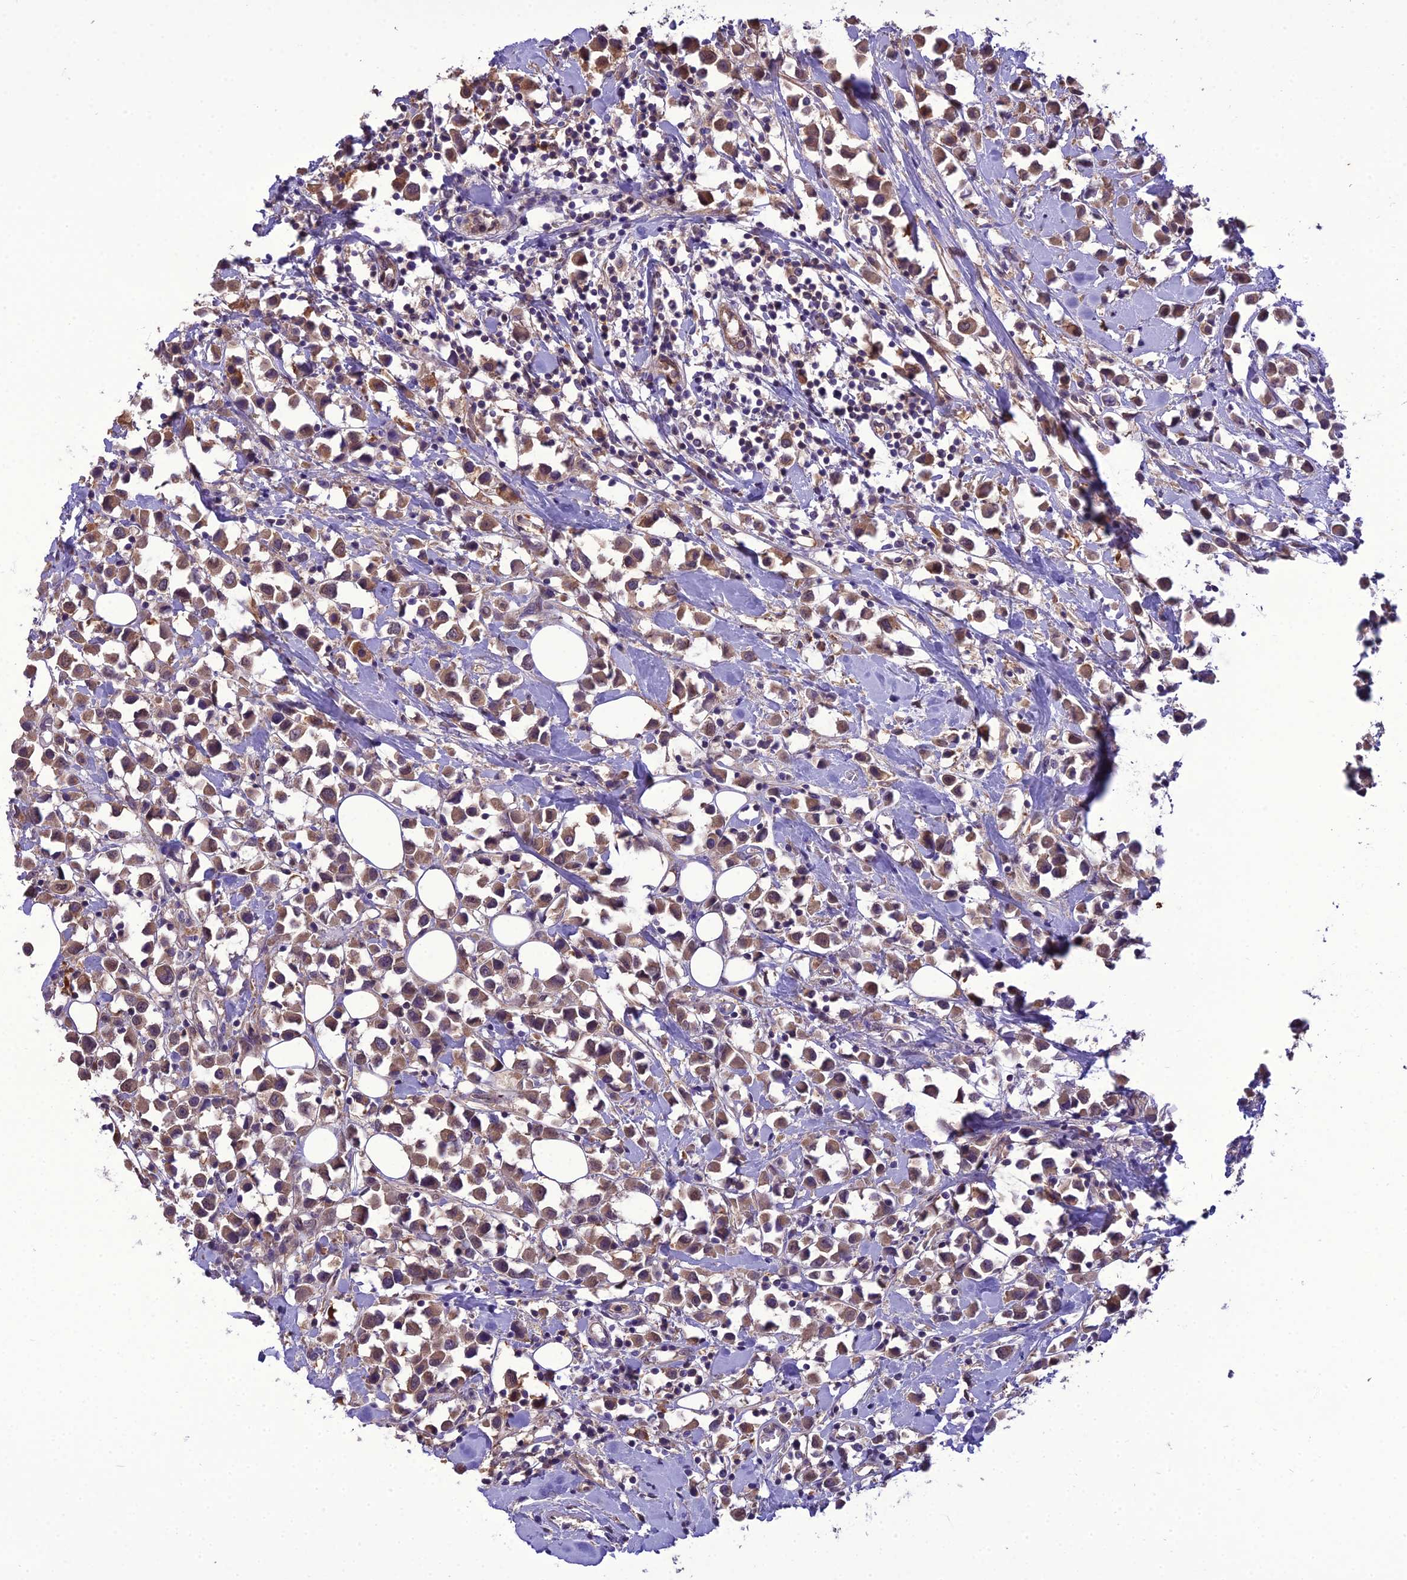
{"staining": {"intensity": "moderate", "quantity": ">75%", "location": "cytoplasmic/membranous"}, "tissue": "breast cancer", "cell_type": "Tumor cells", "image_type": "cancer", "snomed": [{"axis": "morphology", "description": "Duct carcinoma"}, {"axis": "topography", "description": "Breast"}], "caption": "This photomicrograph displays immunohistochemistry (IHC) staining of breast invasive ductal carcinoma, with medium moderate cytoplasmic/membranous expression in about >75% of tumor cells.", "gene": "BORCS6", "patient": {"sex": "female", "age": 61}}